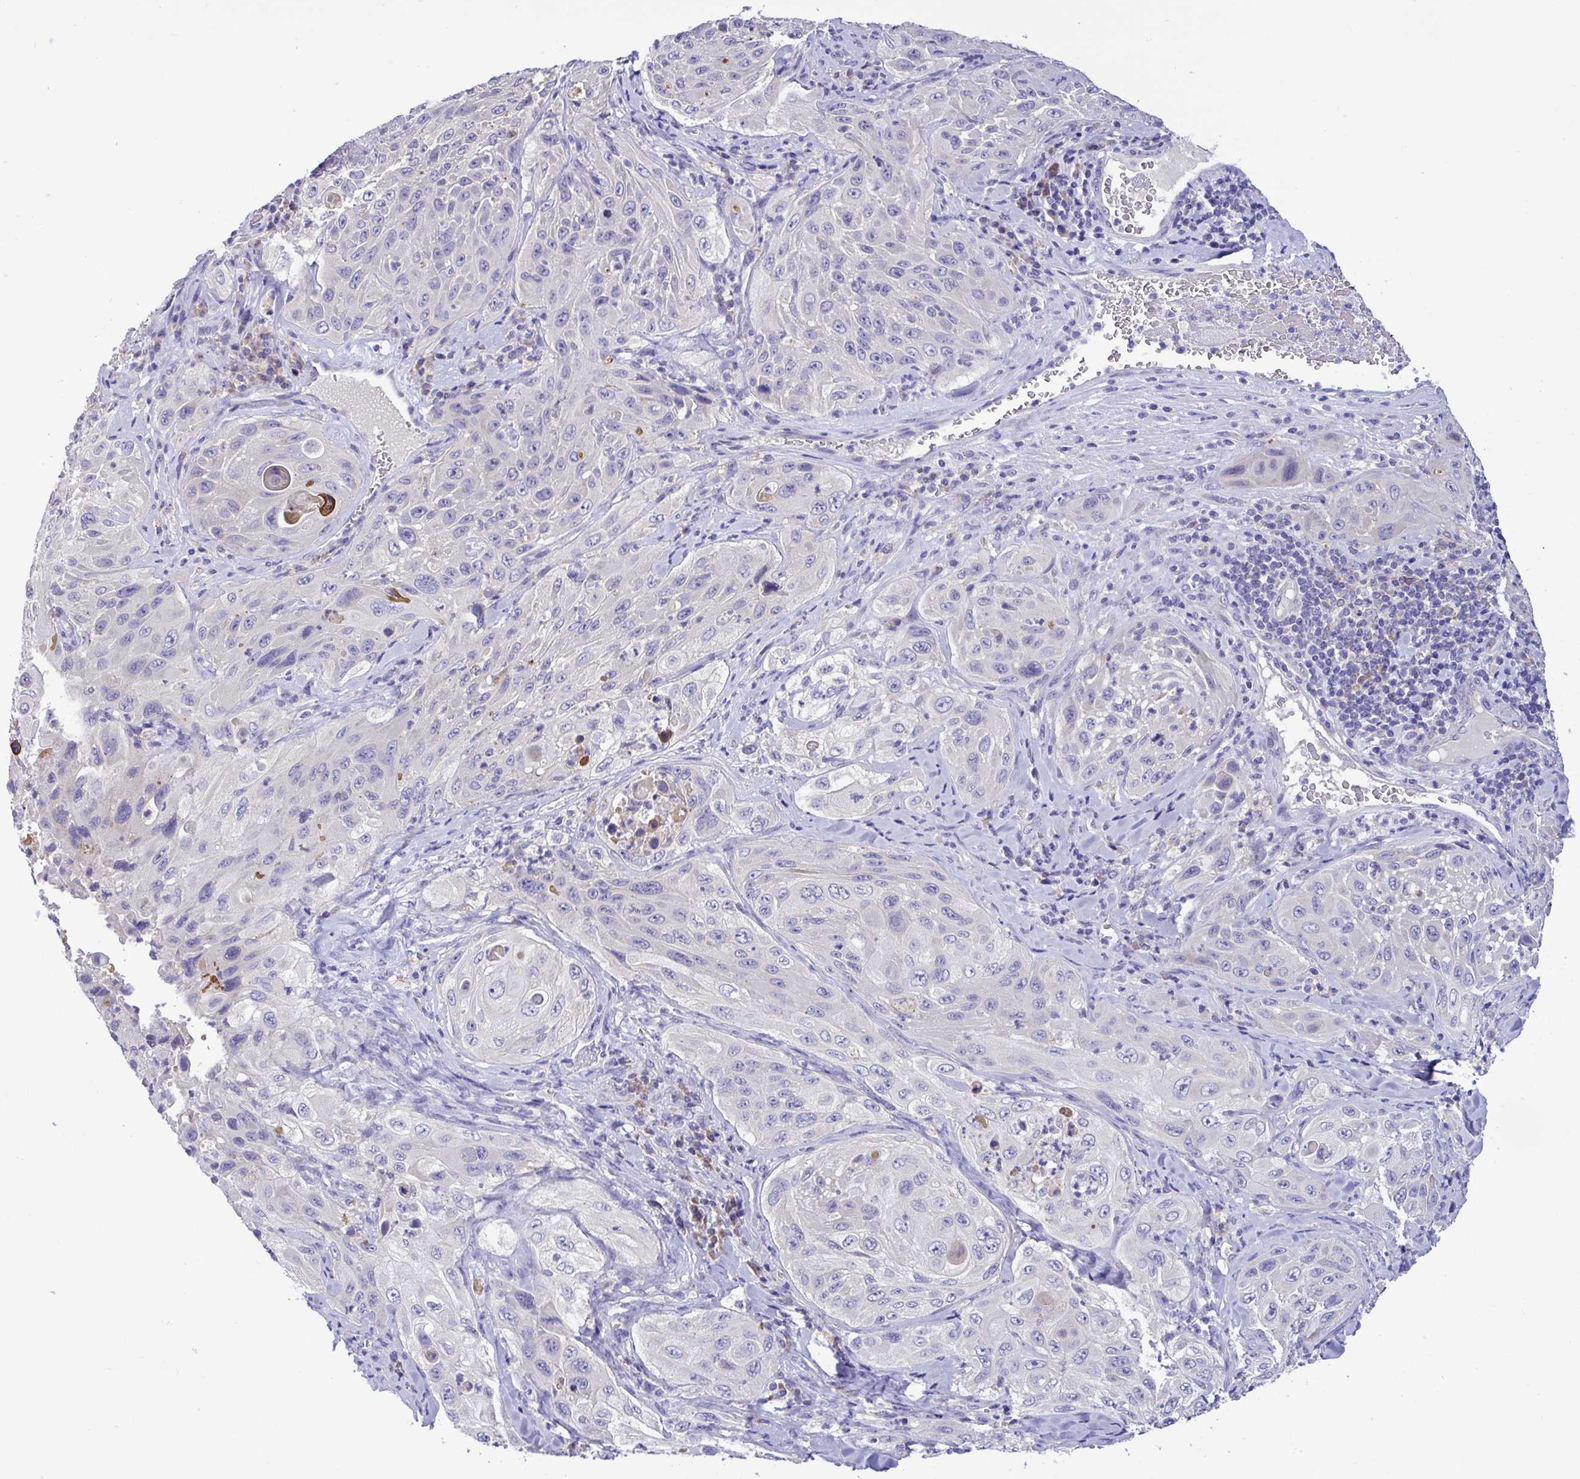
{"staining": {"intensity": "negative", "quantity": "none", "location": "none"}, "tissue": "cervical cancer", "cell_type": "Tumor cells", "image_type": "cancer", "snomed": [{"axis": "morphology", "description": "Squamous cell carcinoma, NOS"}, {"axis": "topography", "description": "Cervix"}], "caption": "Immunohistochemistry of human cervical cancer displays no positivity in tumor cells.", "gene": "ST8SIA2", "patient": {"sex": "female", "age": 42}}